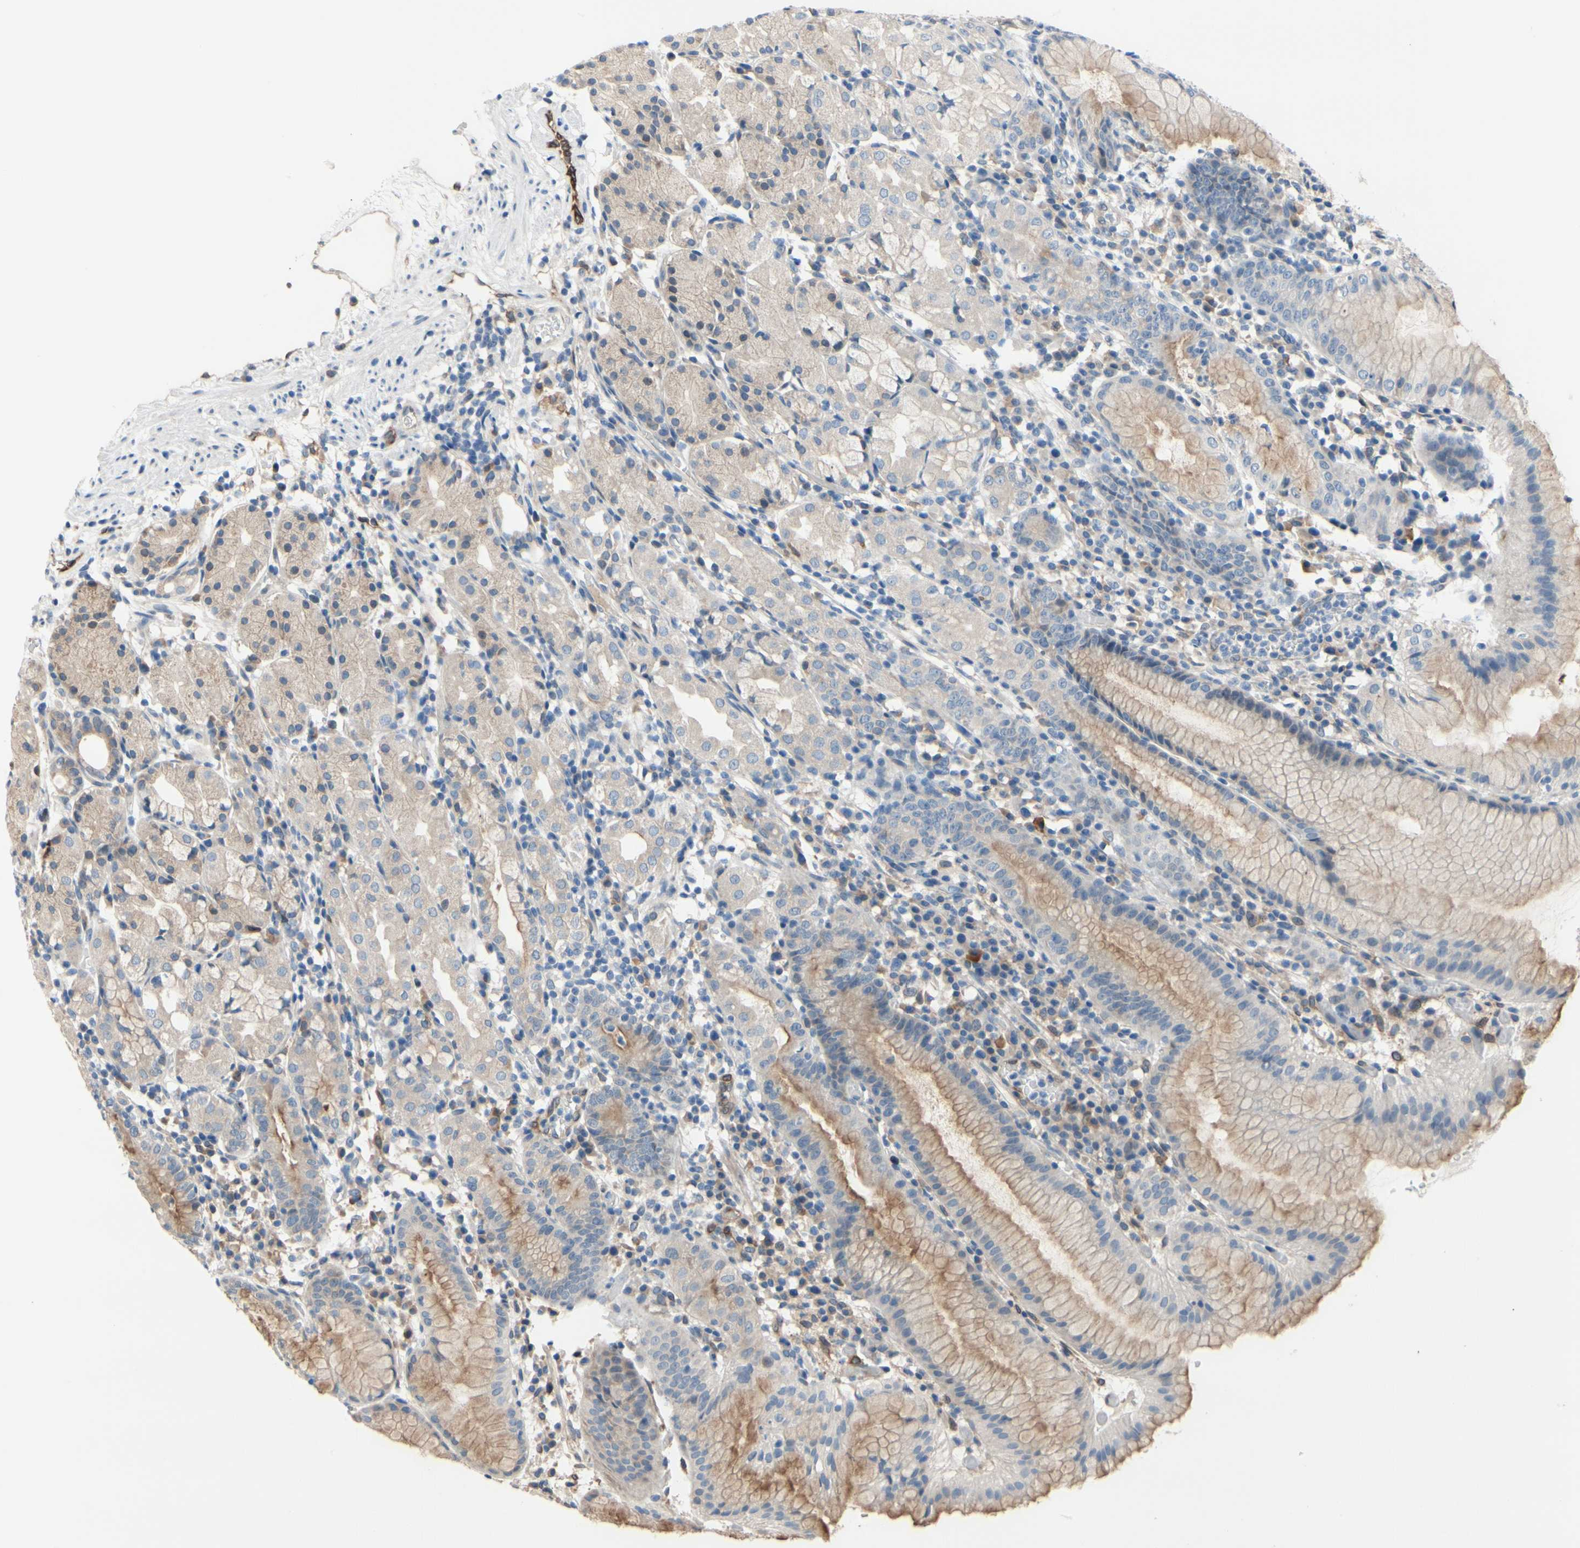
{"staining": {"intensity": "weak", "quantity": ">75%", "location": "cytoplasmic/membranous"}, "tissue": "stomach", "cell_type": "Glandular cells", "image_type": "normal", "snomed": [{"axis": "morphology", "description": "Normal tissue, NOS"}, {"axis": "topography", "description": "Stomach"}, {"axis": "topography", "description": "Stomach, lower"}], "caption": "Immunohistochemical staining of benign human stomach shows low levels of weak cytoplasmic/membranous expression in approximately >75% of glandular cells.", "gene": "PRXL2A", "patient": {"sex": "female", "age": 75}}